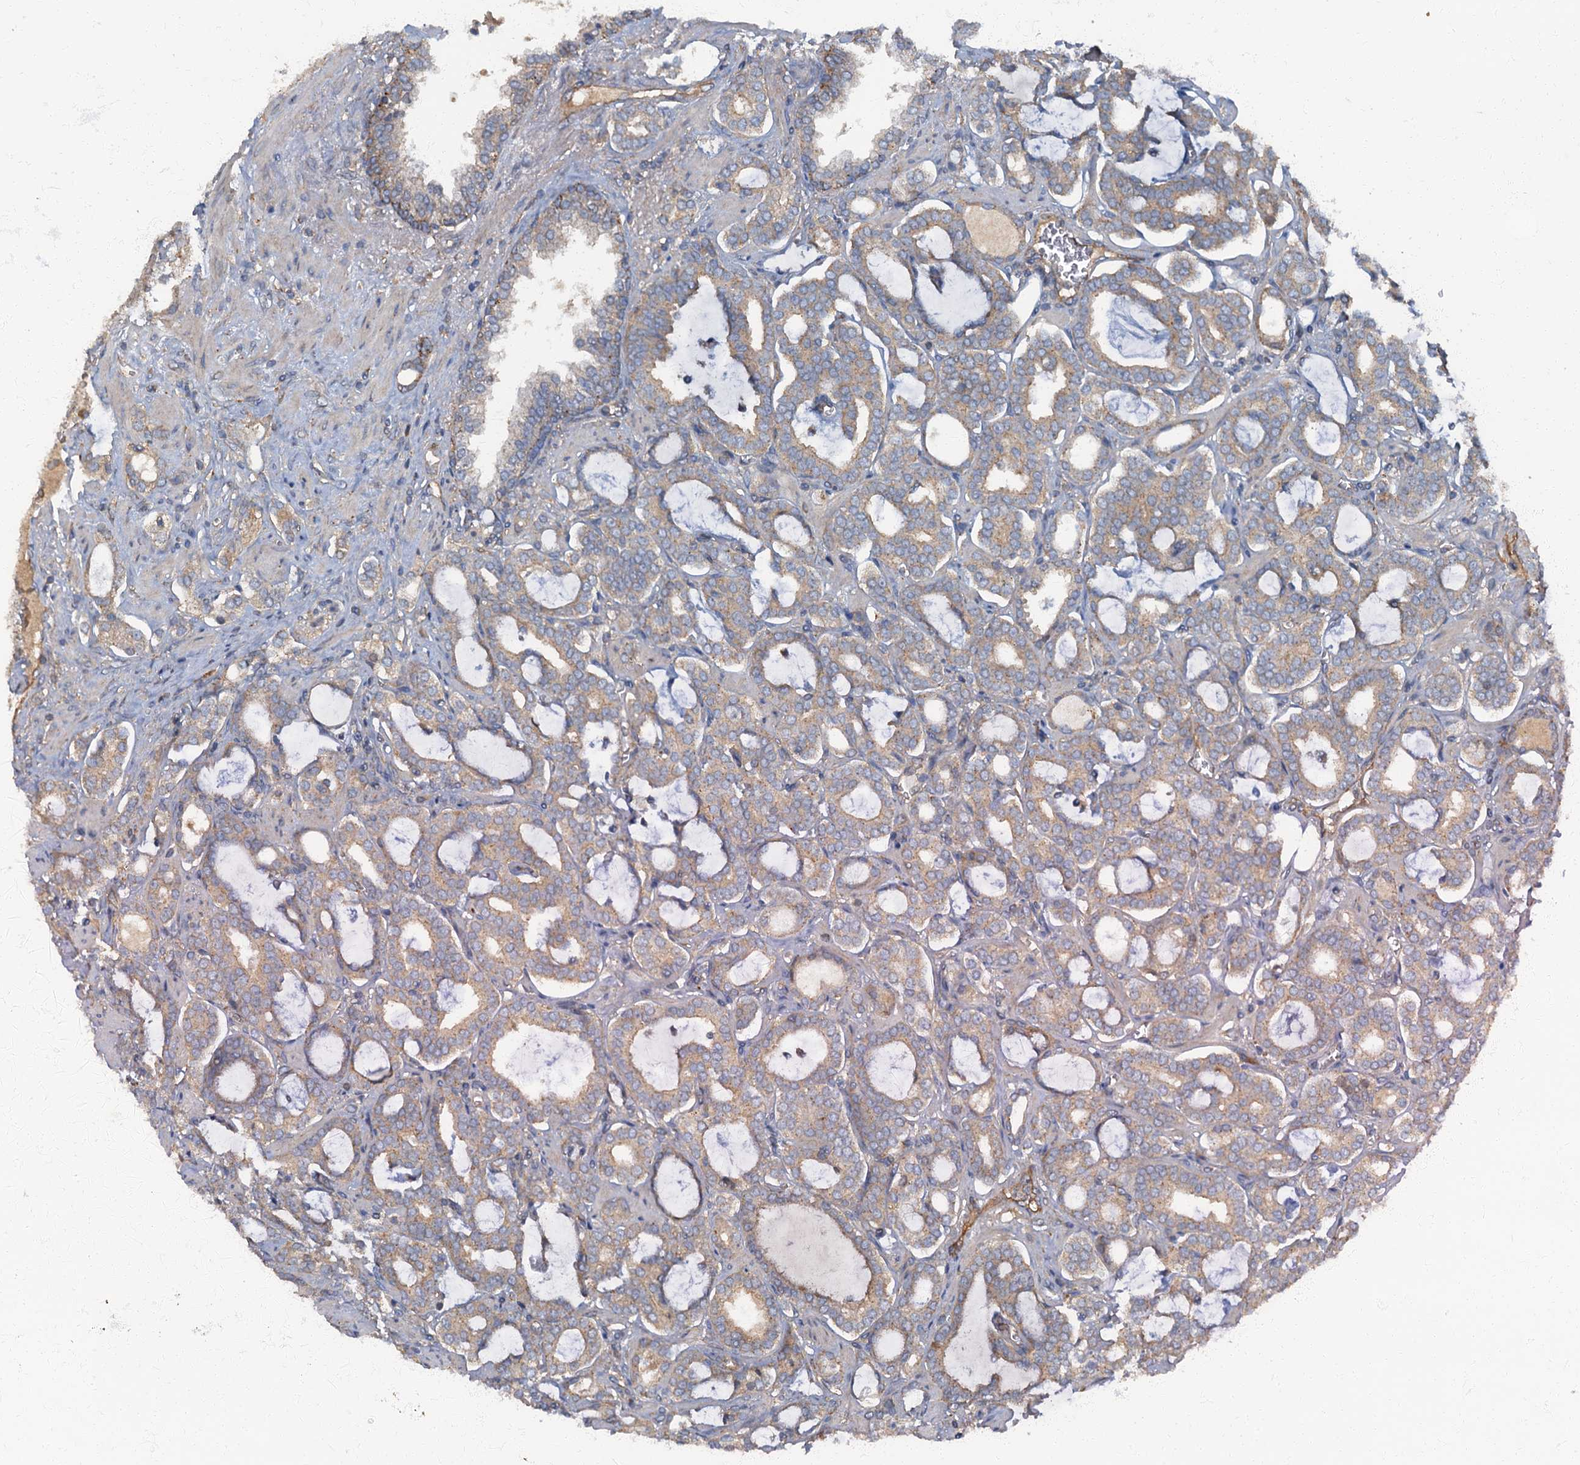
{"staining": {"intensity": "weak", "quantity": "25%-75%", "location": "cytoplasmic/membranous"}, "tissue": "prostate cancer", "cell_type": "Tumor cells", "image_type": "cancer", "snomed": [{"axis": "morphology", "description": "Adenocarcinoma, High grade"}, {"axis": "topography", "description": "Prostate and seminal vesicle, NOS"}], "caption": "A micrograph of prostate cancer stained for a protein displays weak cytoplasmic/membranous brown staining in tumor cells. (DAB = brown stain, brightfield microscopy at high magnification).", "gene": "ARL11", "patient": {"sex": "male", "age": 67}}